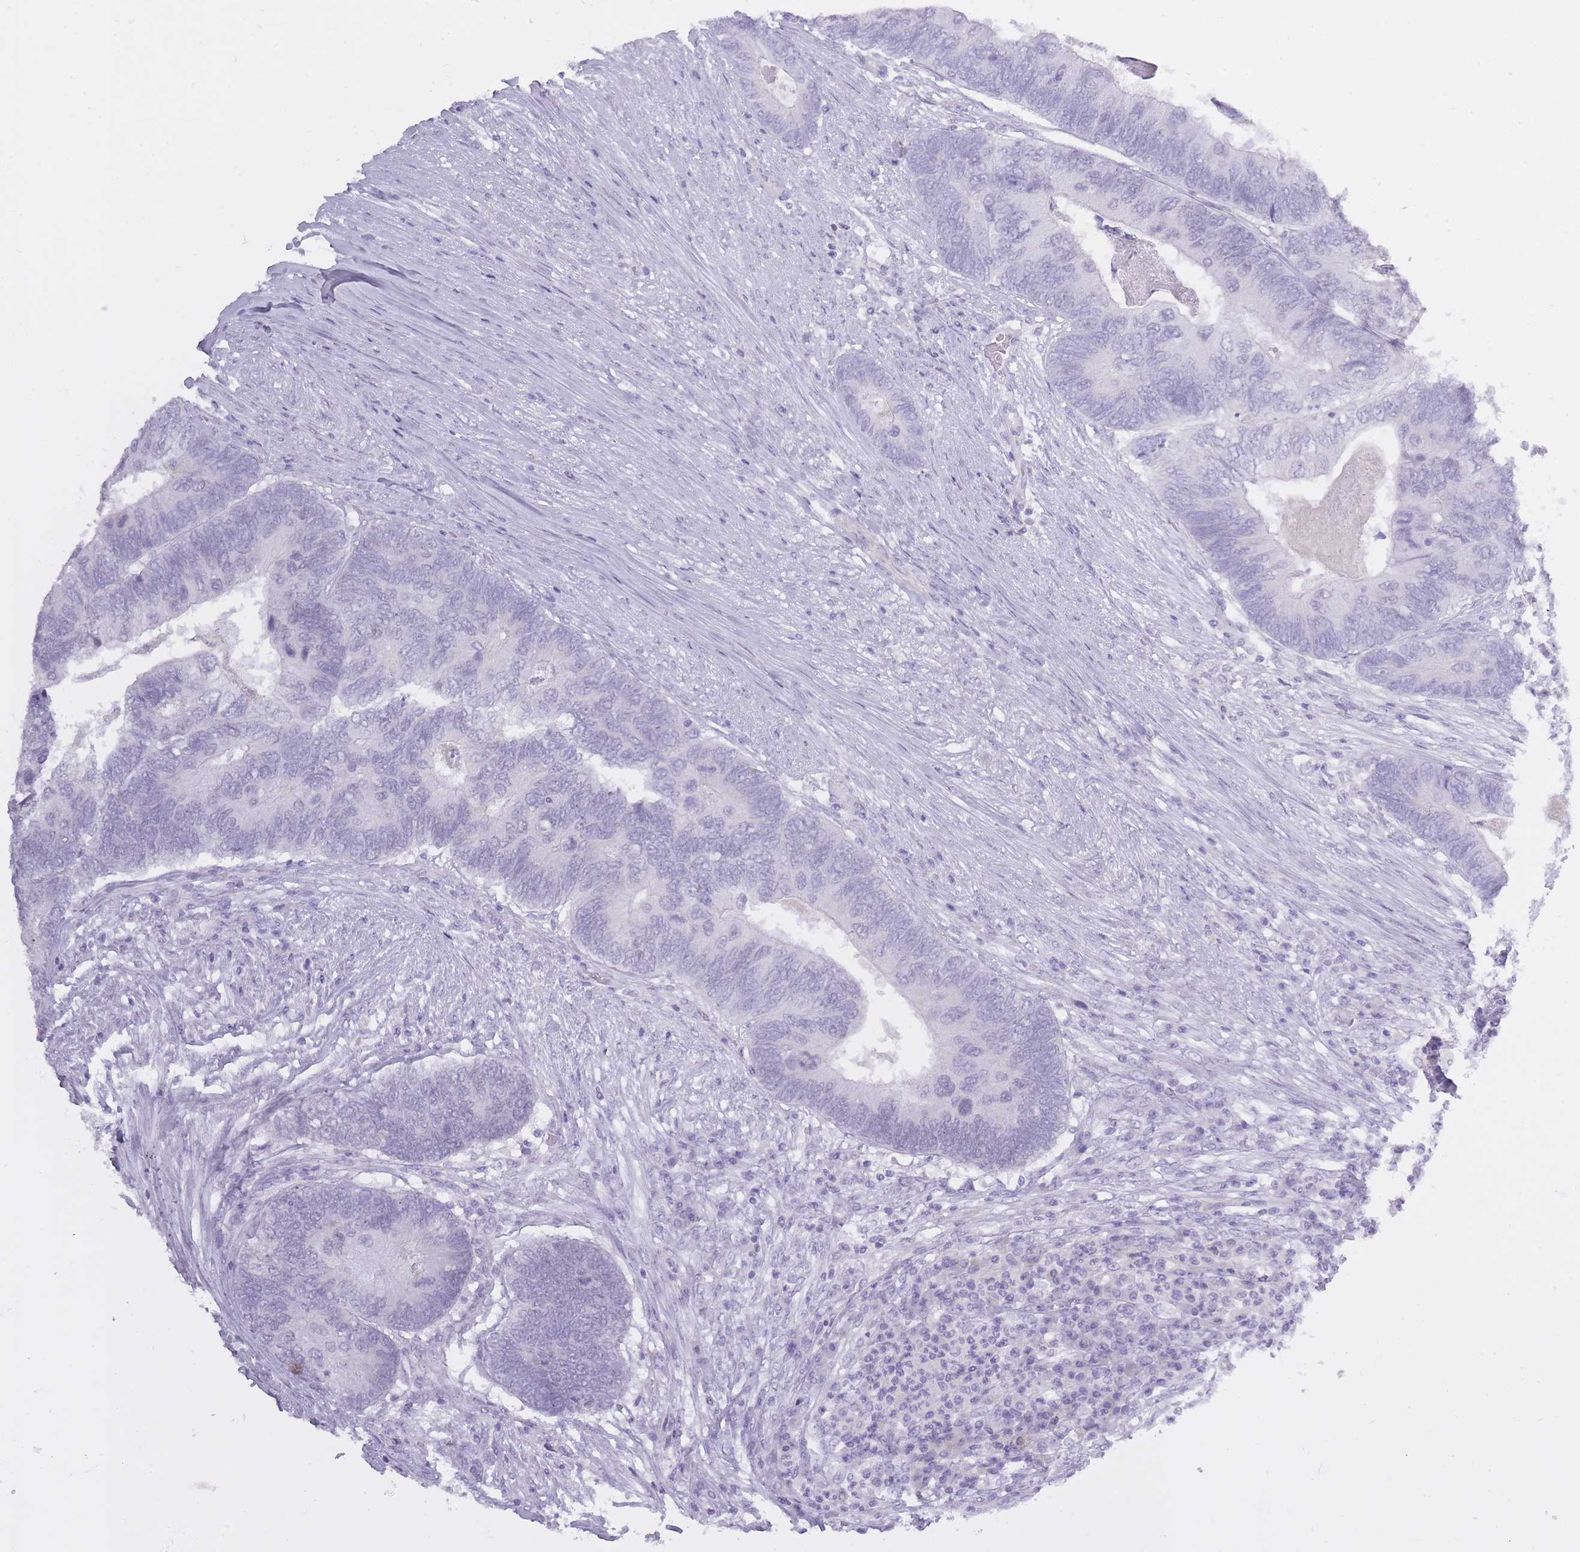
{"staining": {"intensity": "negative", "quantity": "none", "location": "none"}, "tissue": "colorectal cancer", "cell_type": "Tumor cells", "image_type": "cancer", "snomed": [{"axis": "morphology", "description": "Adenocarcinoma, NOS"}, {"axis": "topography", "description": "Colon"}], "caption": "High power microscopy micrograph of an immunohistochemistry photomicrograph of adenocarcinoma (colorectal), revealing no significant staining in tumor cells.", "gene": "BDKRB2", "patient": {"sex": "female", "age": 67}}